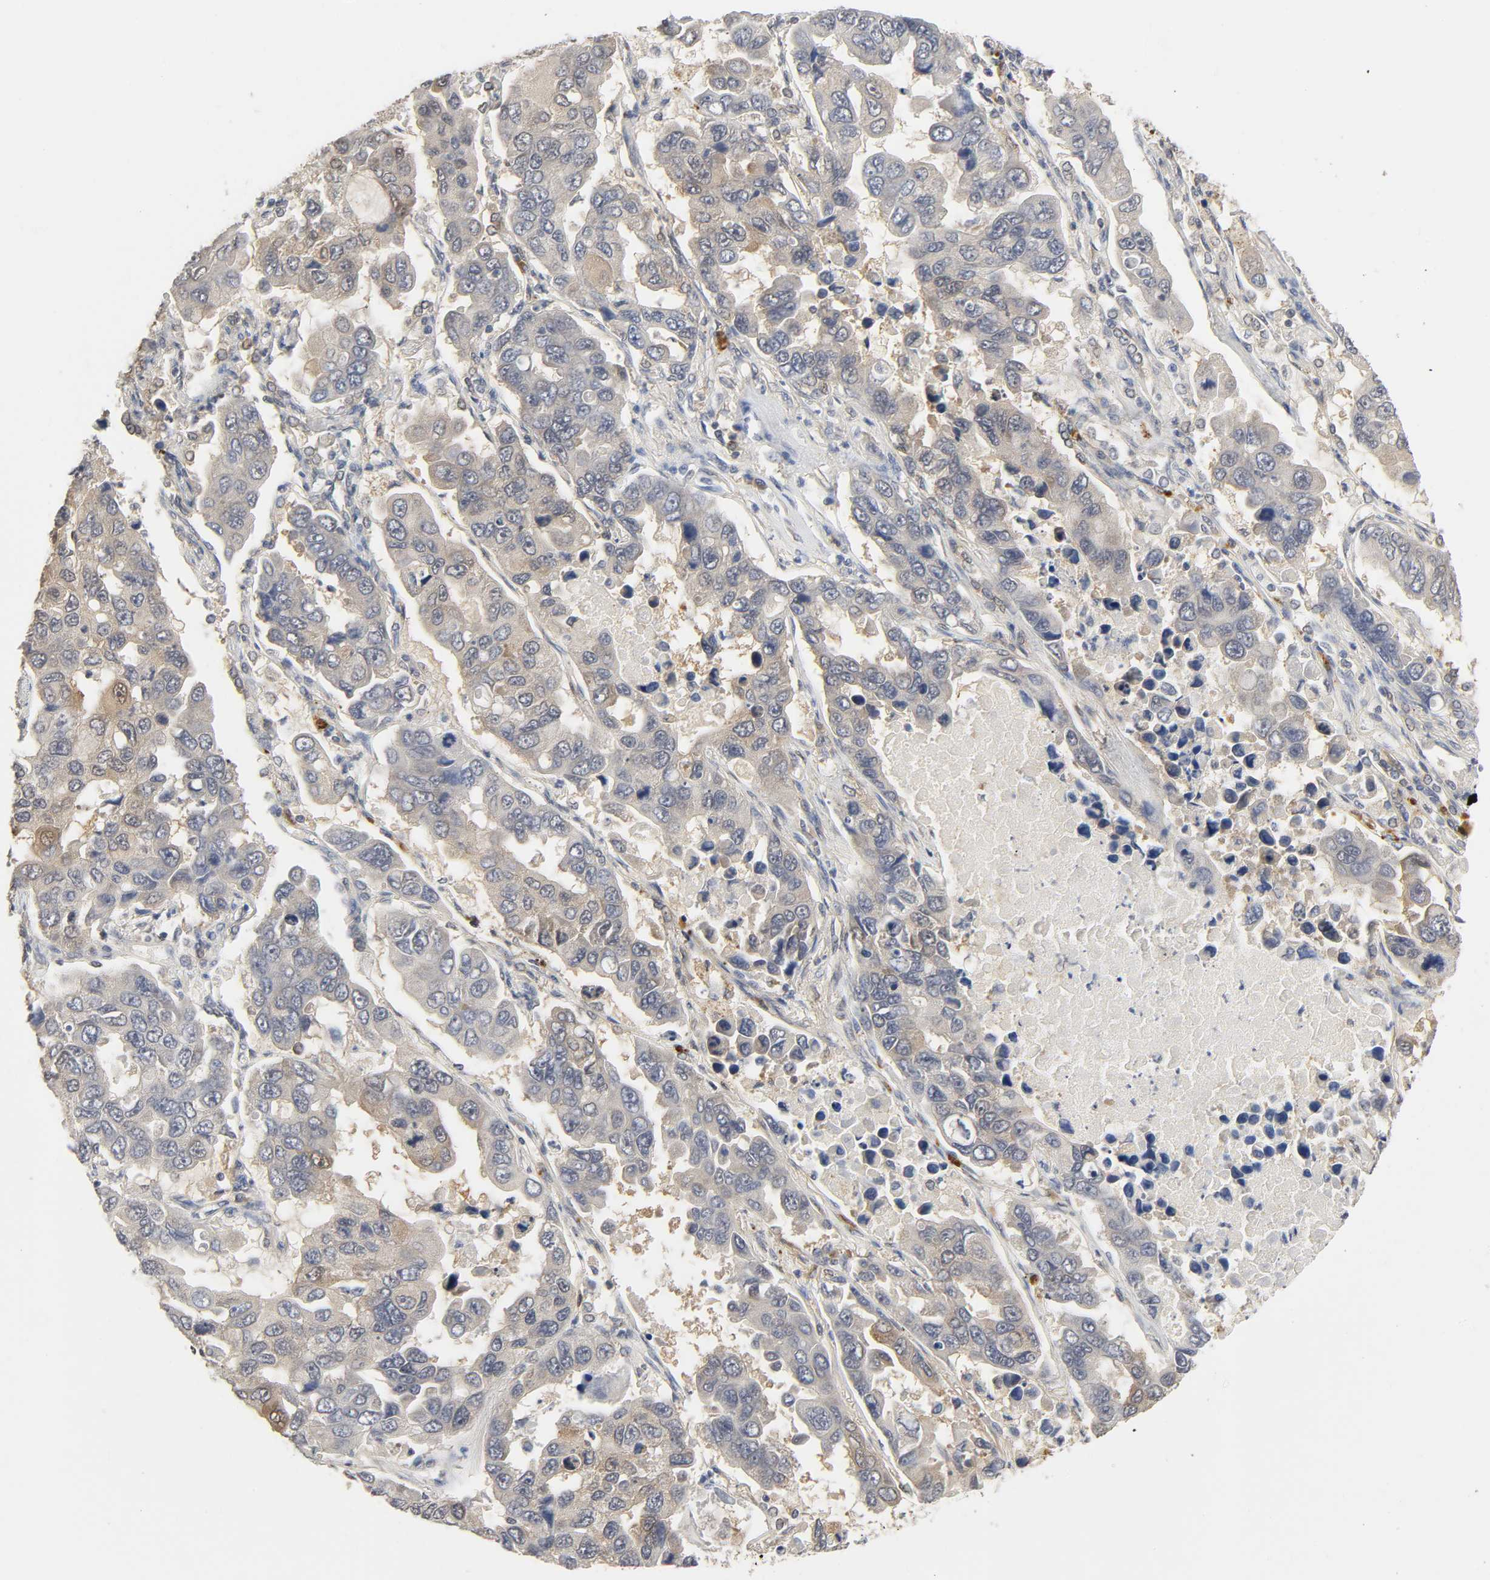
{"staining": {"intensity": "moderate", "quantity": "<25%", "location": "cytoplasmic/membranous"}, "tissue": "lung cancer", "cell_type": "Tumor cells", "image_type": "cancer", "snomed": [{"axis": "morphology", "description": "Adenocarcinoma, NOS"}, {"axis": "topography", "description": "Lung"}], "caption": "Immunohistochemistry (IHC) histopathology image of lung adenocarcinoma stained for a protein (brown), which reveals low levels of moderate cytoplasmic/membranous expression in approximately <25% of tumor cells.", "gene": "MIF", "patient": {"sex": "male", "age": 64}}